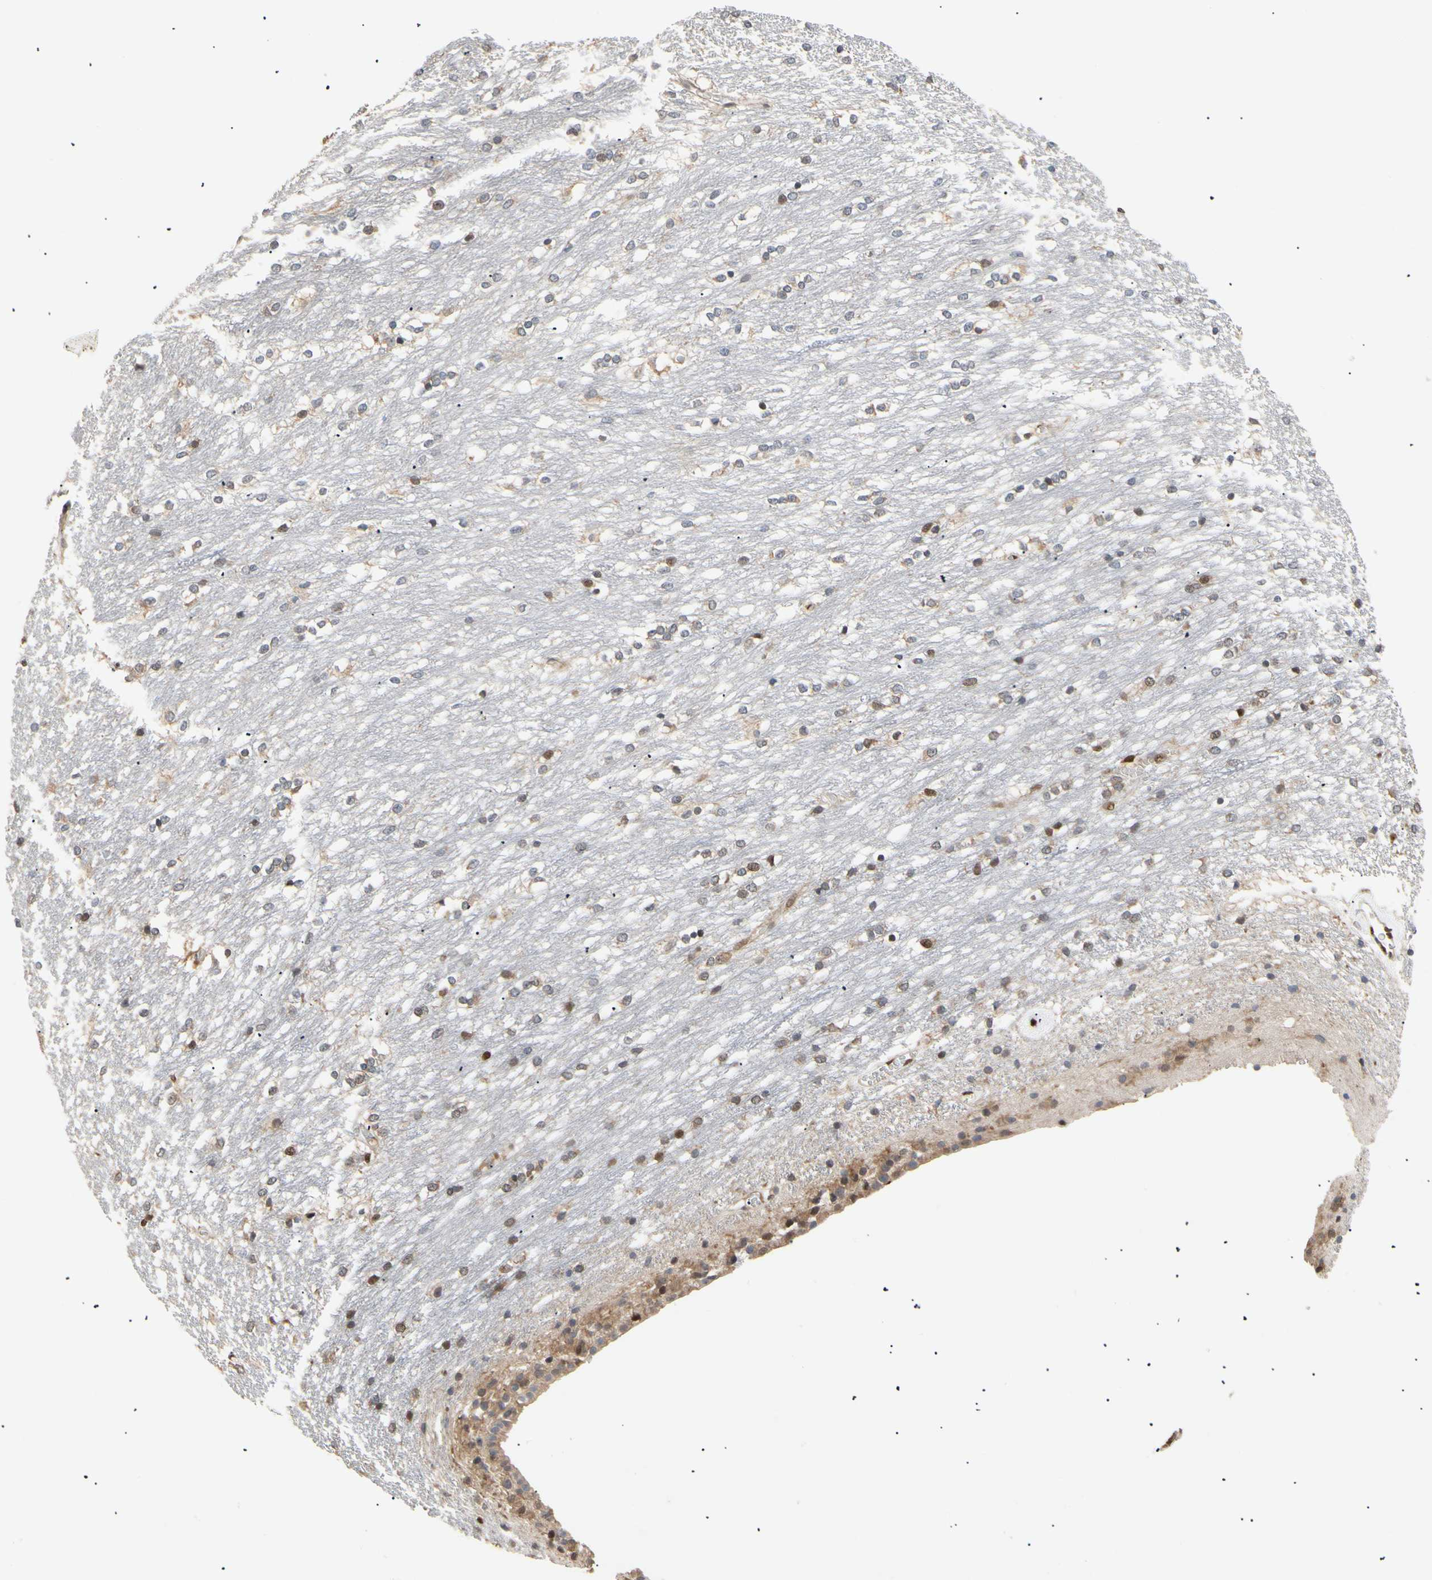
{"staining": {"intensity": "negative", "quantity": "none", "location": "none"}, "tissue": "caudate", "cell_type": "Glial cells", "image_type": "normal", "snomed": [{"axis": "morphology", "description": "Normal tissue, NOS"}, {"axis": "topography", "description": "Lateral ventricle wall"}], "caption": "Human caudate stained for a protein using immunohistochemistry (IHC) exhibits no positivity in glial cells.", "gene": "EIF1AX", "patient": {"sex": "female", "age": 19}}